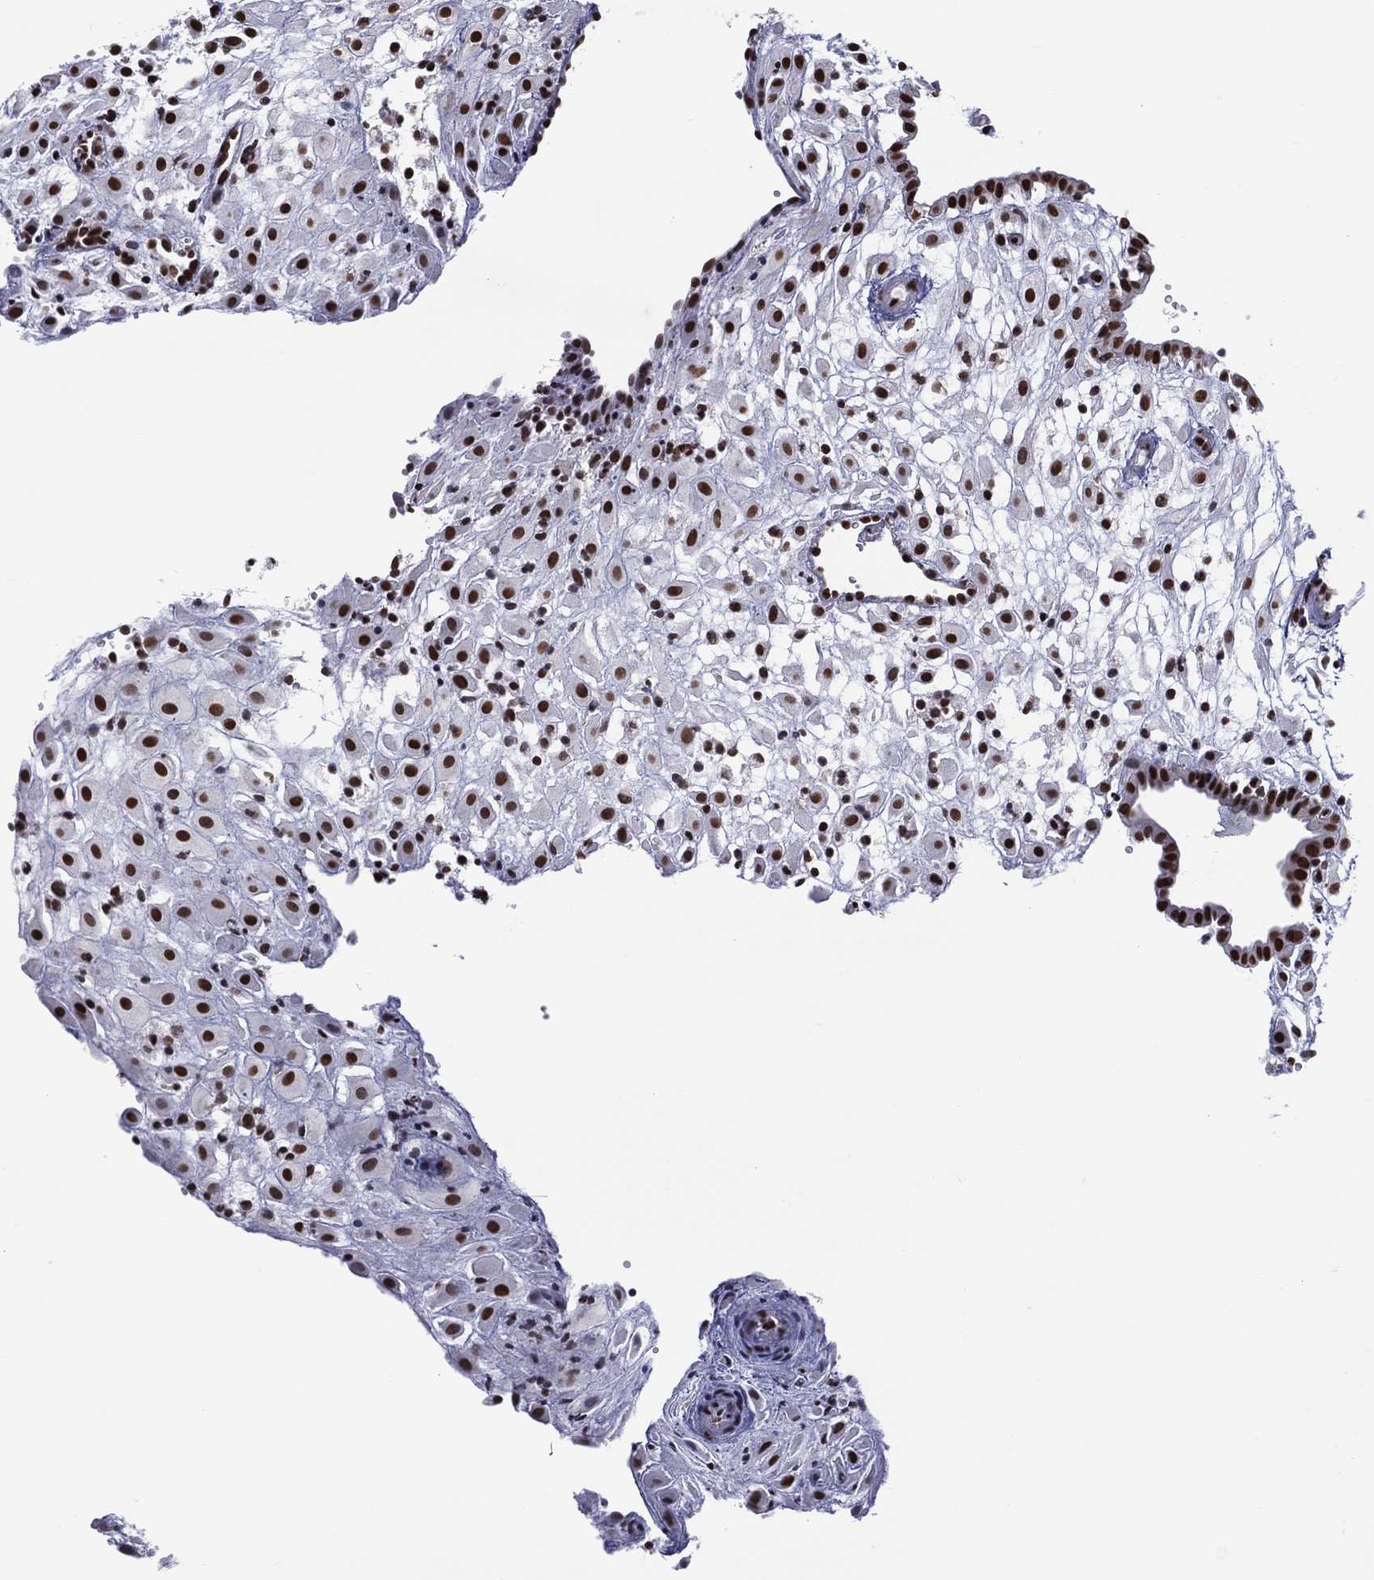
{"staining": {"intensity": "strong", "quantity": ">75%", "location": "nuclear"}, "tissue": "placenta", "cell_type": "Decidual cells", "image_type": "normal", "snomed": [{"axis": "morphology", "description": "Normal tissue, NOS"}, {"axis": "topography", "description": "Placenta"}], "caption": "Protein expression analysis of normal placenta shows strong nuclear positivity in about >75% of decidual cells.", "gene": "ZNF7", "patient": {"sex": "female", "age": 24}}